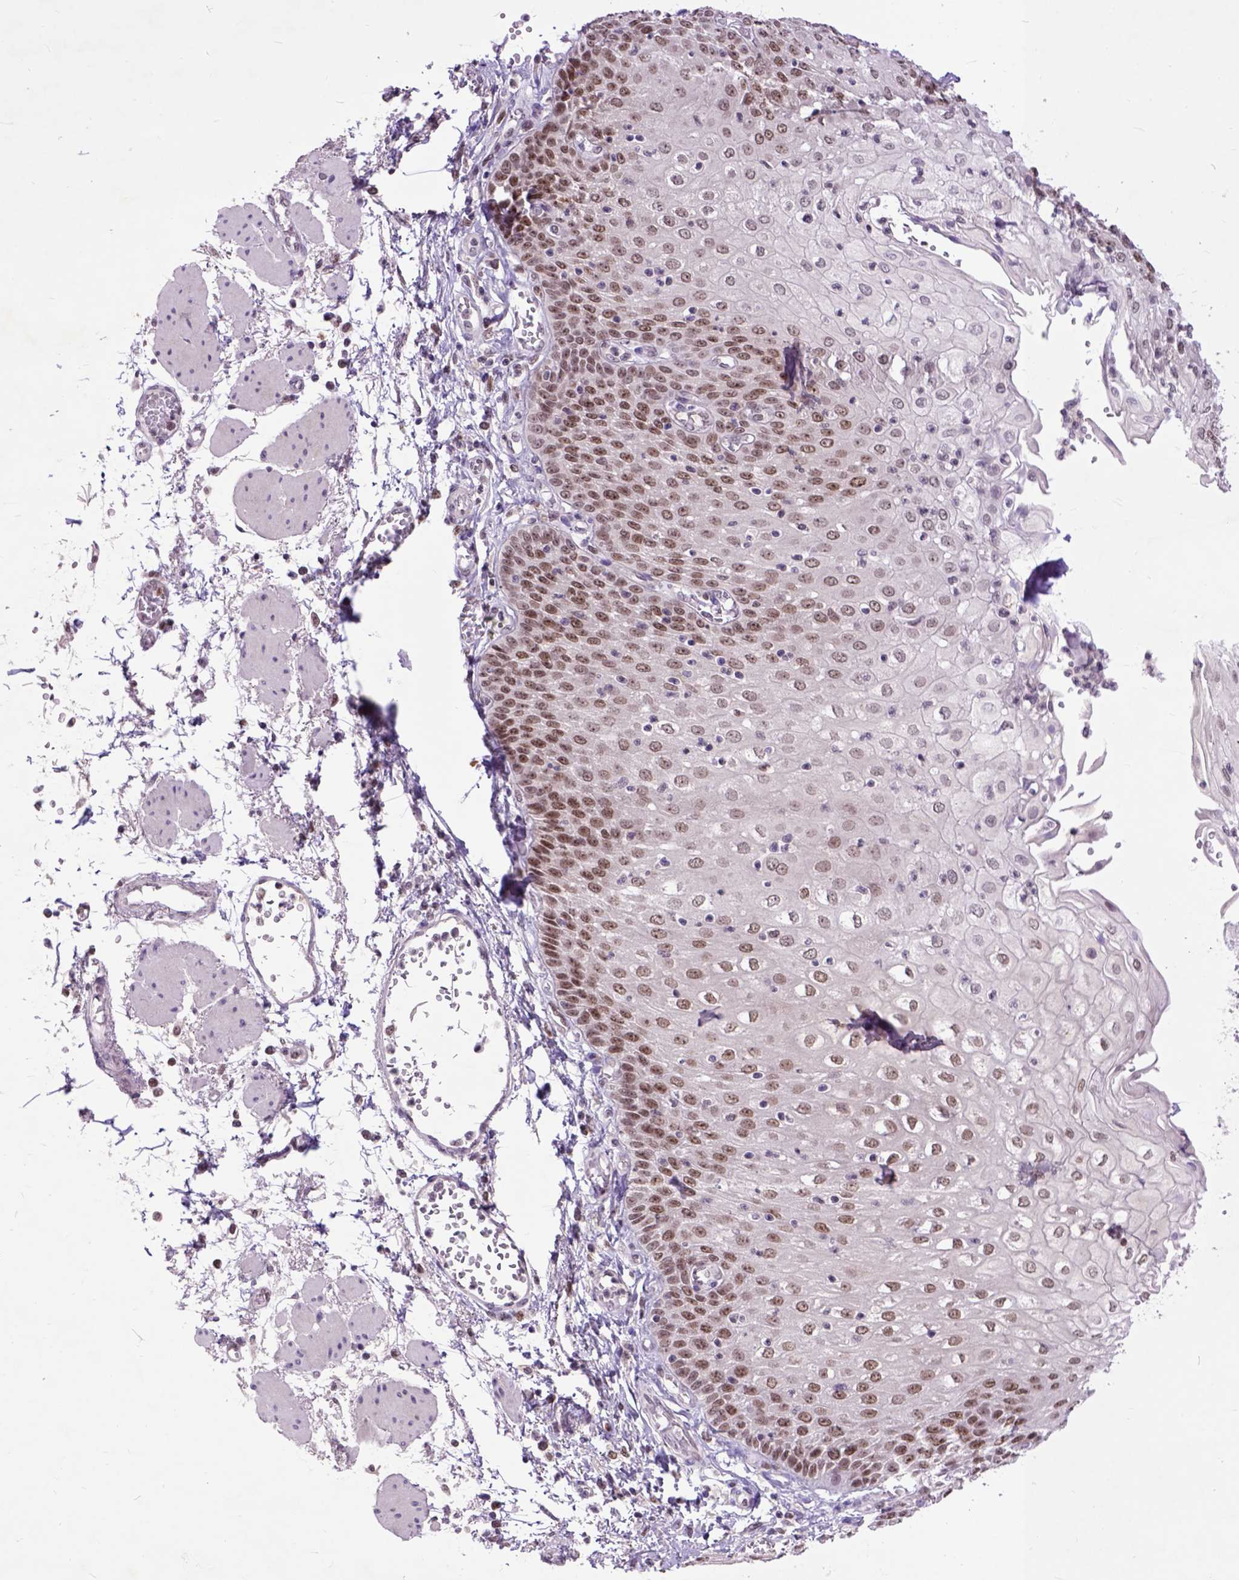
{"staining": {"intensity": "moderate", "quantity": ">75%", "location": "nuclear"}, "tissue": "esophagus", "cell_type": "Squamous epithelial cells", "image_type": "normal", "snomed": [{"axis": "morphology", "description": "Normal tissue, NOS"}, {"axis": "morphology", "description": "Adenocarcinoma, NOS"}, {"axis": "topography", "description": "Esophagus"}], "caption": "Immunohistochemistry (IHC) (DAB) staining of unremarkable human esophagus demonstrates moderate nuclear protein expression in approximately >75% of squamous epithelial cells.", "gene": "RCC2", "patient": {"sex": "male", "age": 81}}